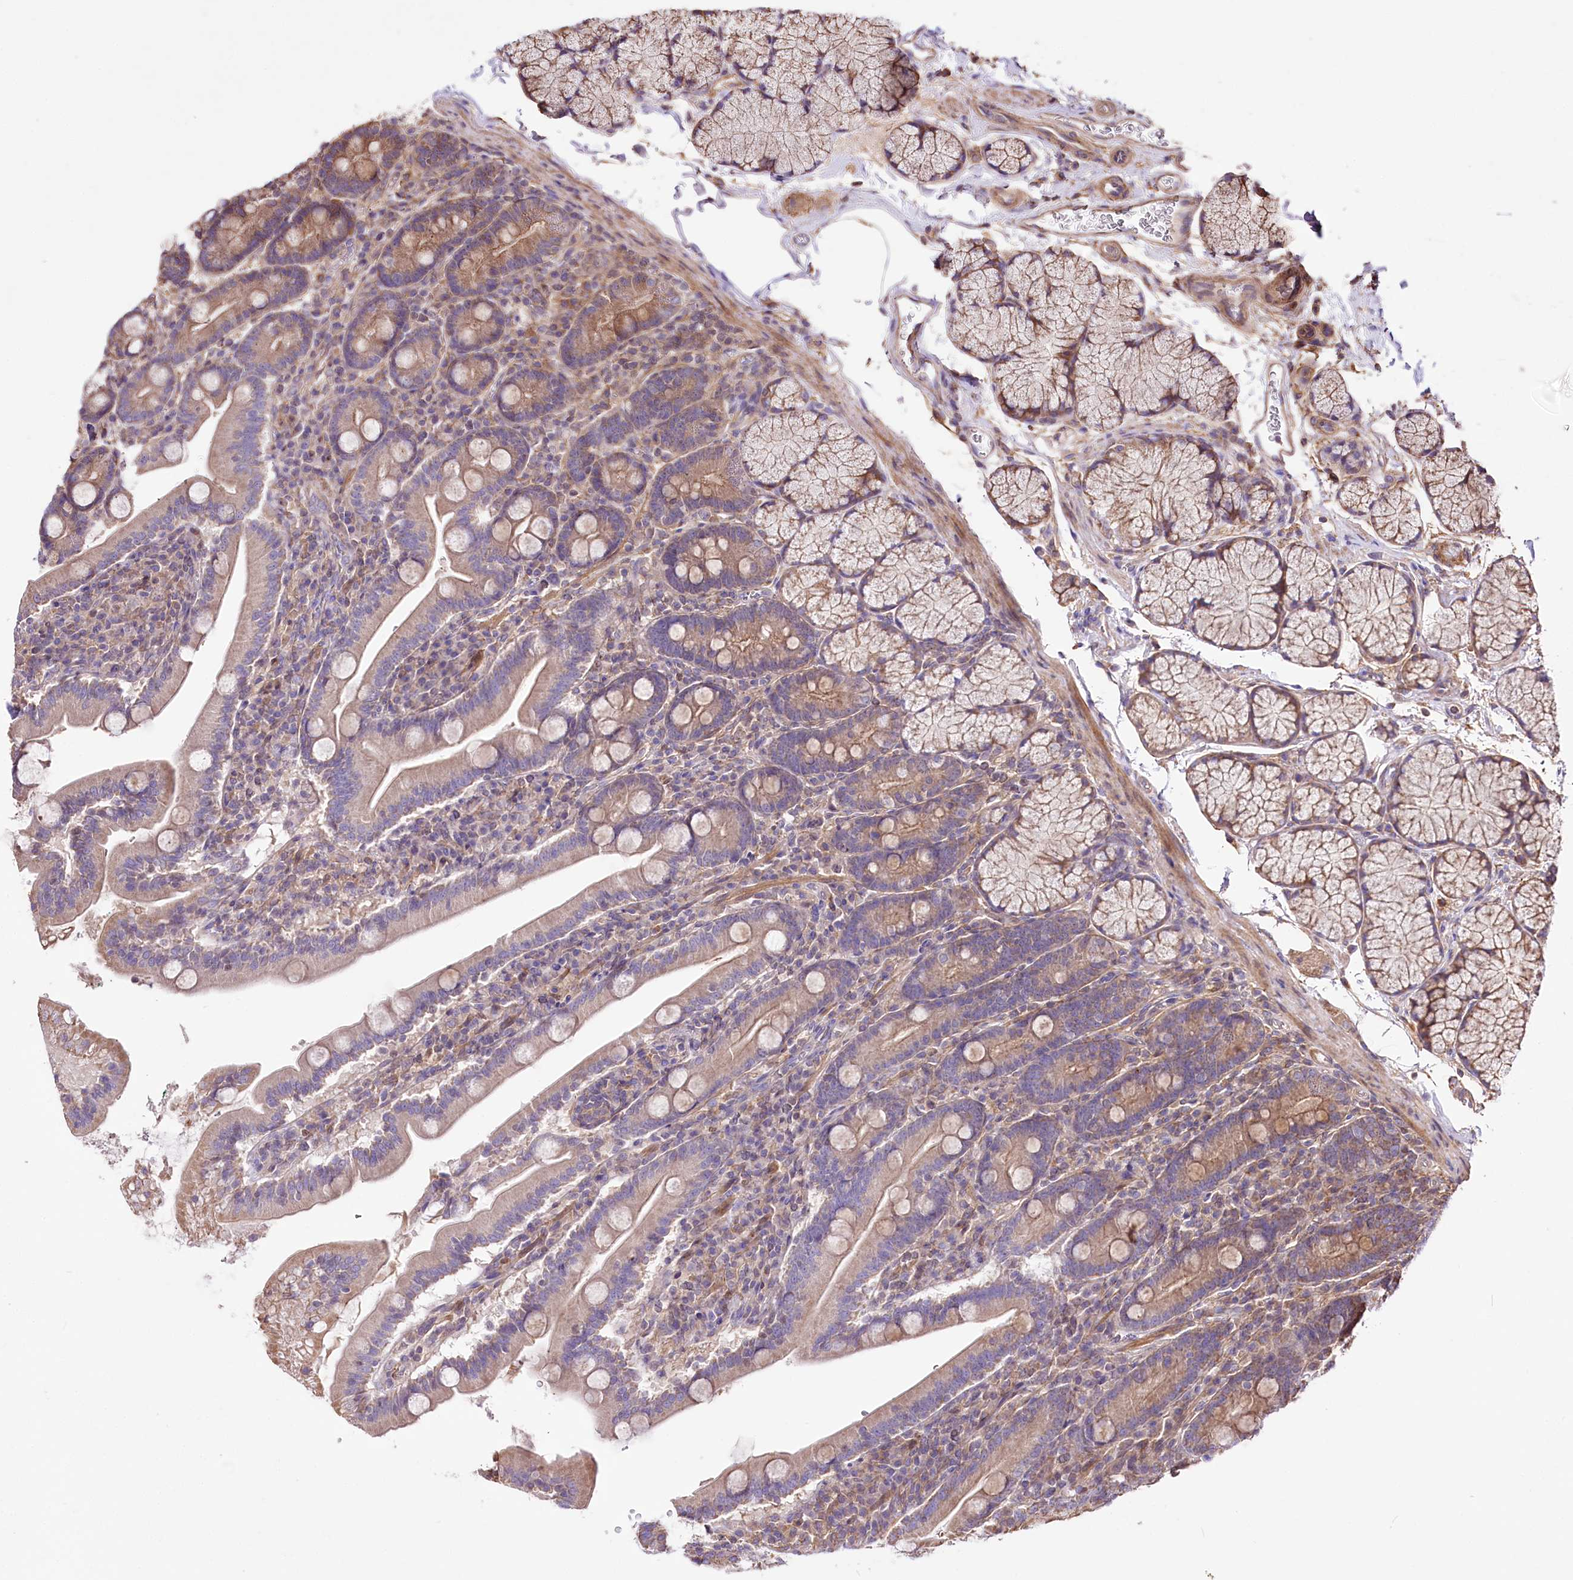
{"staining": {"intensity": "moderate", "quantity": "<25%", "location": "cytoplasmic/membranous"}, "tissue": "duodenum", "cell_type": "Glandular cells", "image_type": "normal", "snomed": [{"axis": "morphology", "description": "Normal tissue, NOS"}, {"axis": "topography", "description": "Duodenum"}], "caption": "High-power microscopy captured an immunohistochemistry (IHC) histopathology image of benign duodenum, revealing moderate cytoplasmic/membranous staining in about <25% of glandular cells.", "gene": "WWC1", "patient": {"sex": "male", "age": 35}}